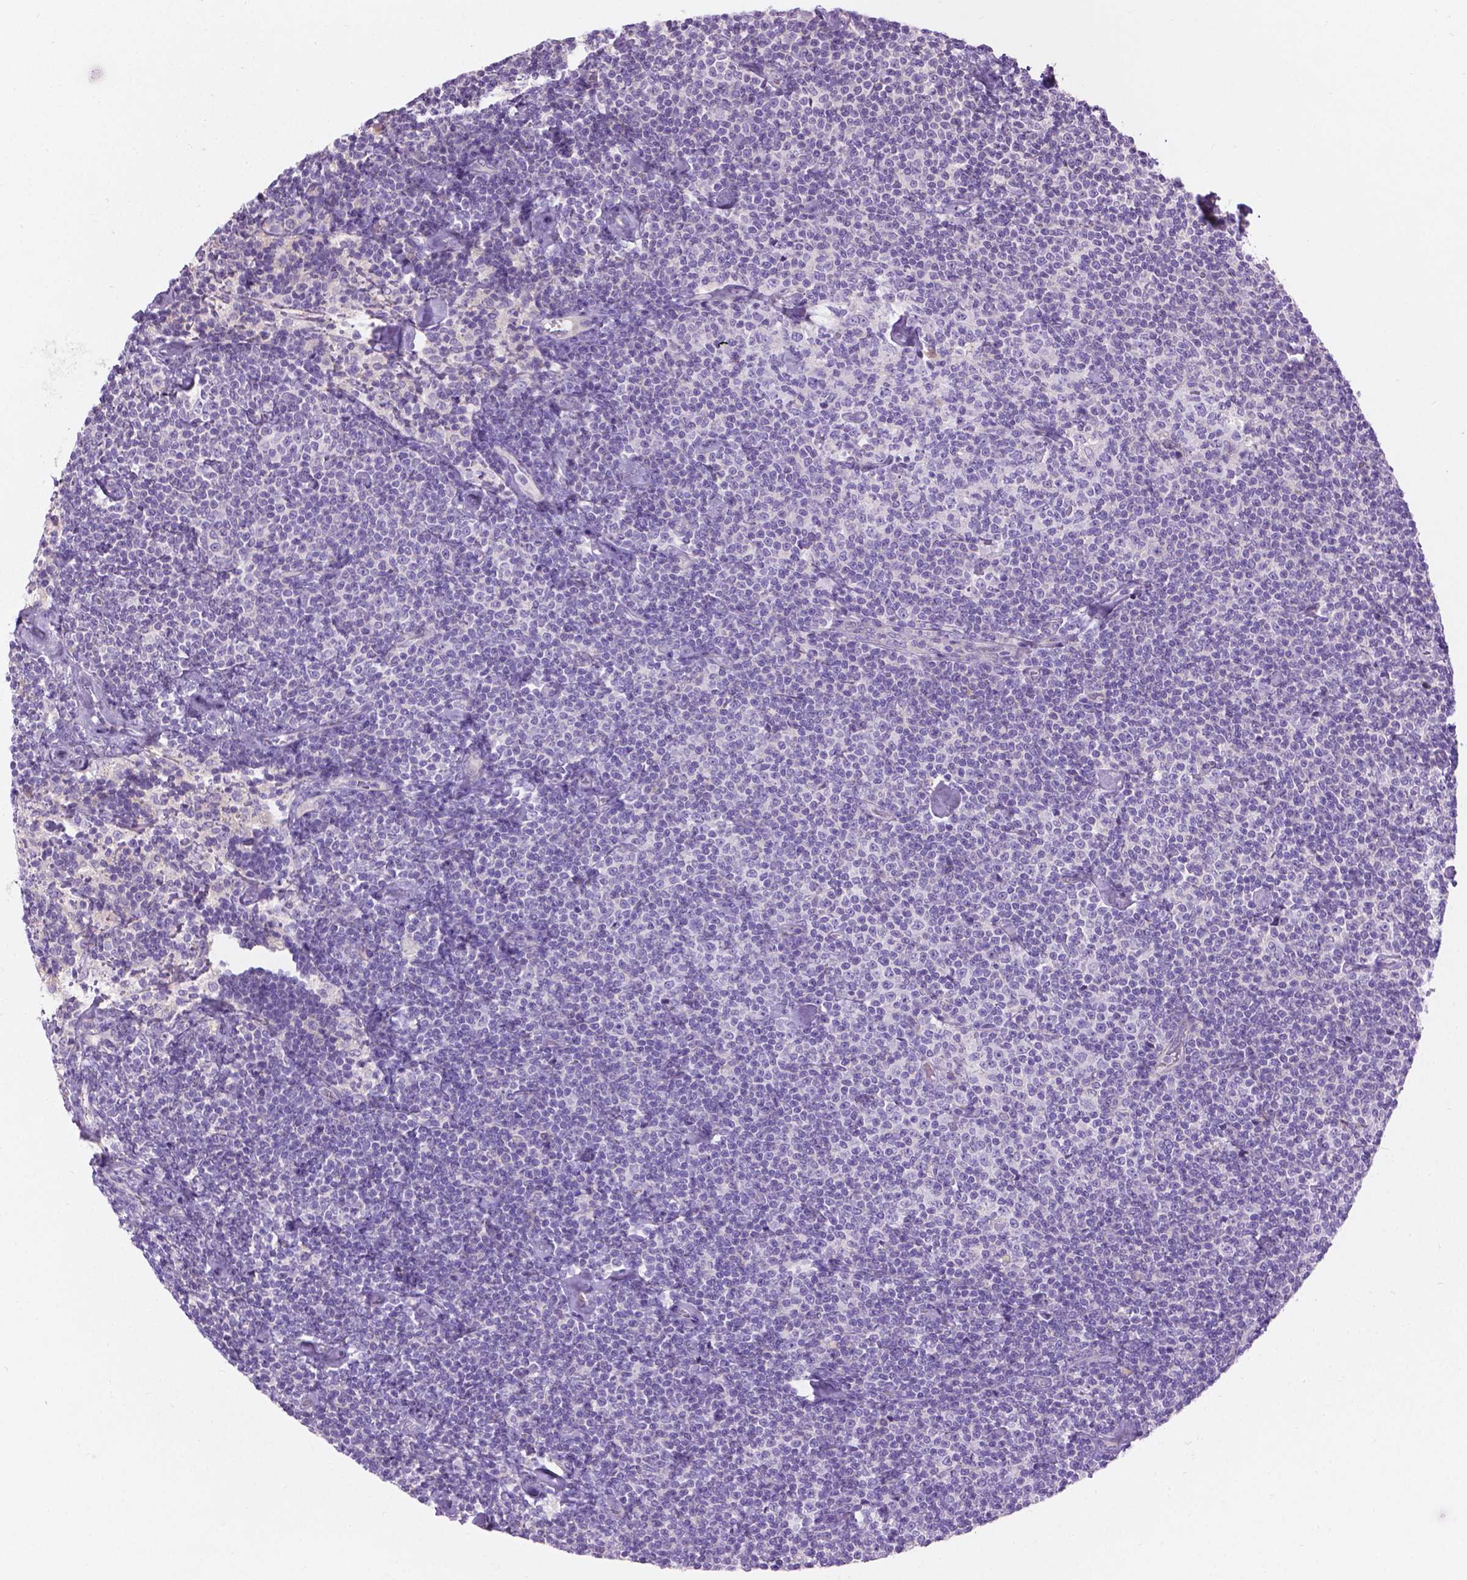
{"staining": {"intensity": "negative", "quantity": "none", "location": "none"}, "tissue": "lymphoma", "cell_type": "Tumor cells", "image_type": "cancer", "snomed": [{"axis": "morphology", "description": "Malignant lymphoma, non-Hodgkin's type, Low grade"}, {"axis": "topography", "description": "Lymph node"}], "caption": "An immunohistochemistry (IHC) photomicrograph of lymphoma is shown. There is no staining in tumor cells of lymphoma.", "gene": "NOXO1", "patient": {"sex": "male", "age": 81}}